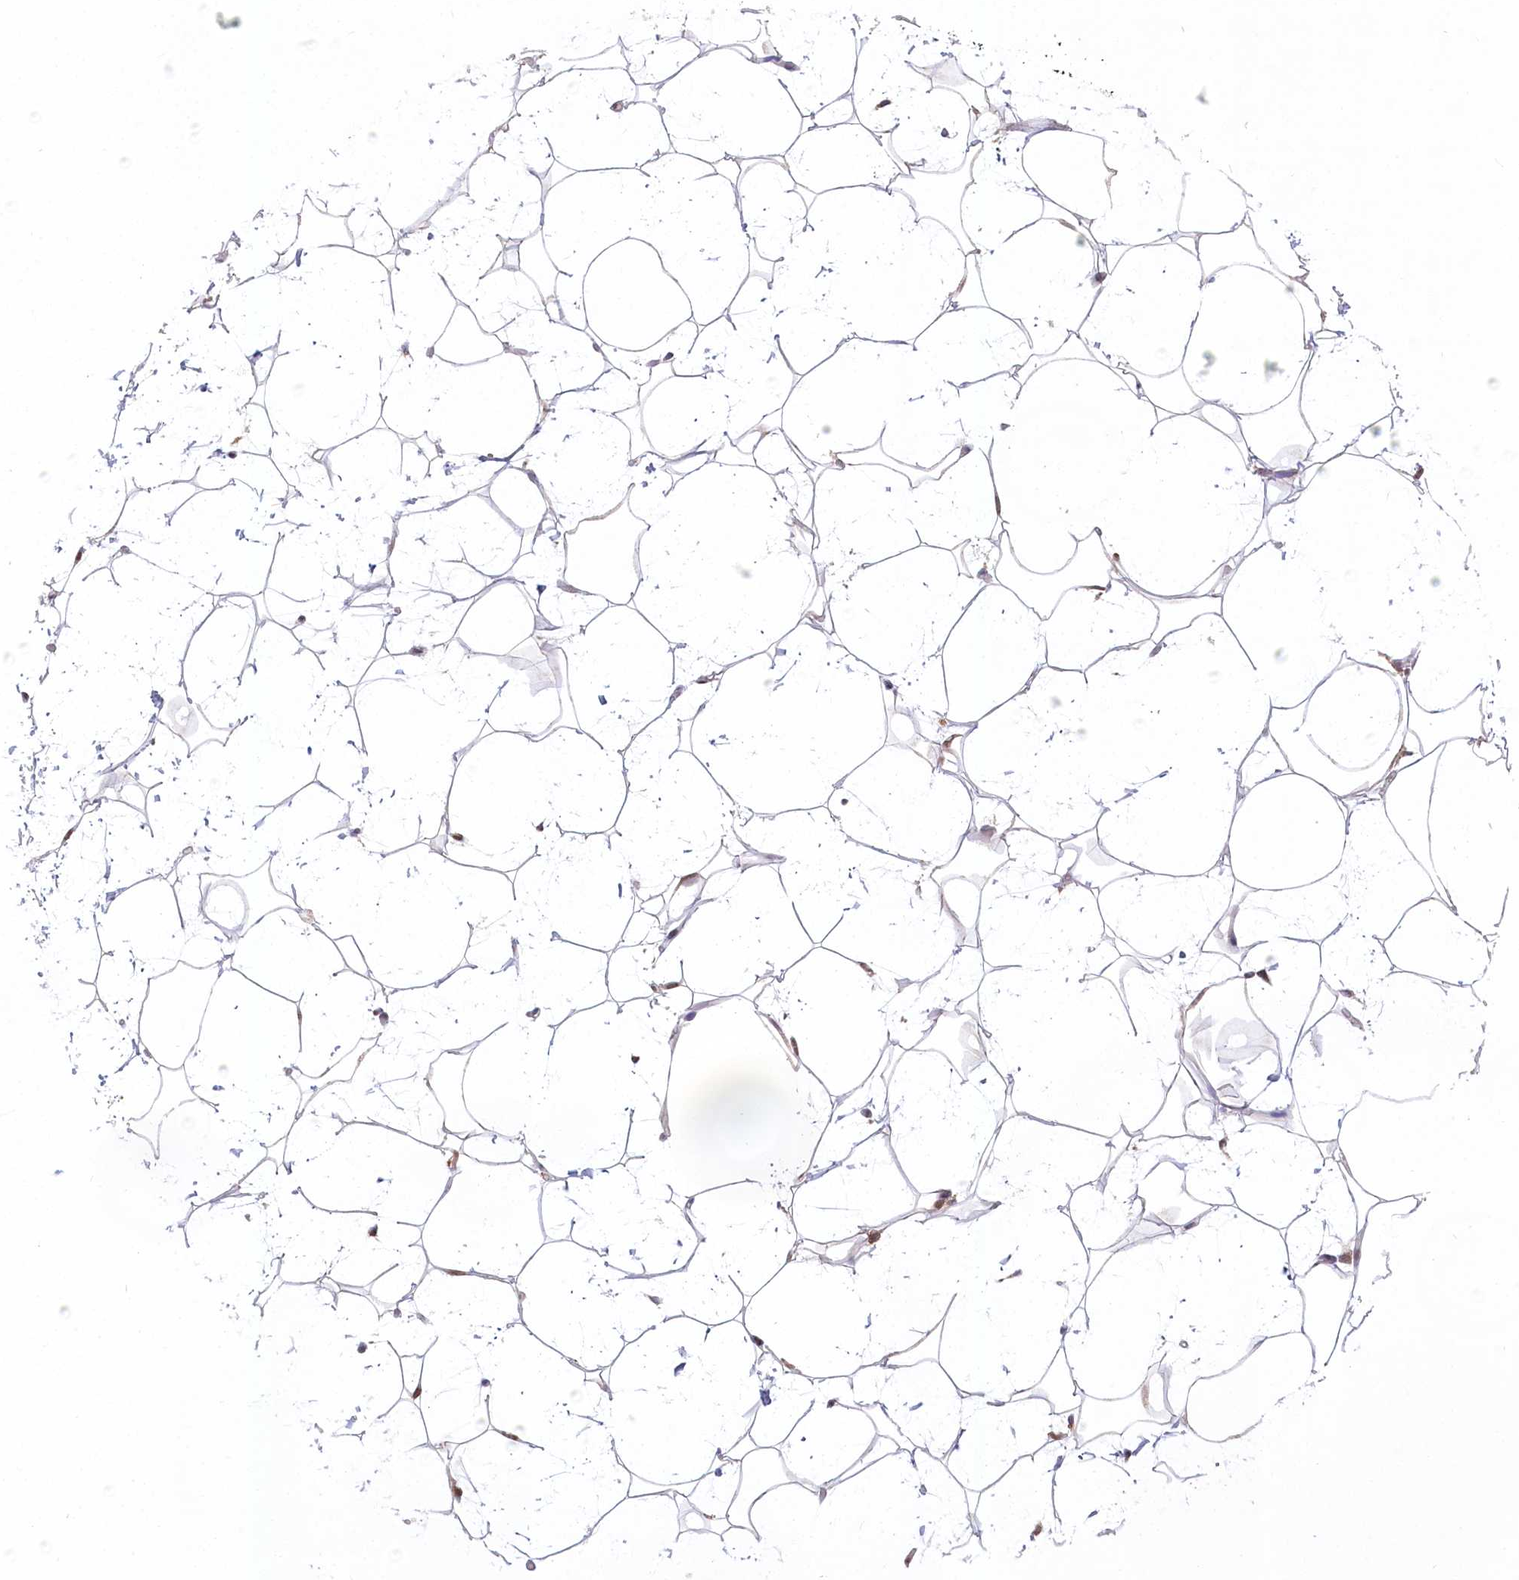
{"staining": {"intensity": "weak", "quantity": ">75%", "location": "nuclear"}, "tissue": "adipose tissue", "cell_type": "Adipocytes", "image_type": "normal", "snomed": [{"axis": "morphology", "description": "Normal tissue, NOS"}, {"axis": "topography", "description": "Breast"}], "caption": "An immunohistochemistry (IHC) photomicrograph of normal tissue is shown. Protein staining in brown highlights weak nuclear positivity in adipose tissue within adipocytes.", "gene": "PYURF", "patient": {"sex": "female", "age": 26}}